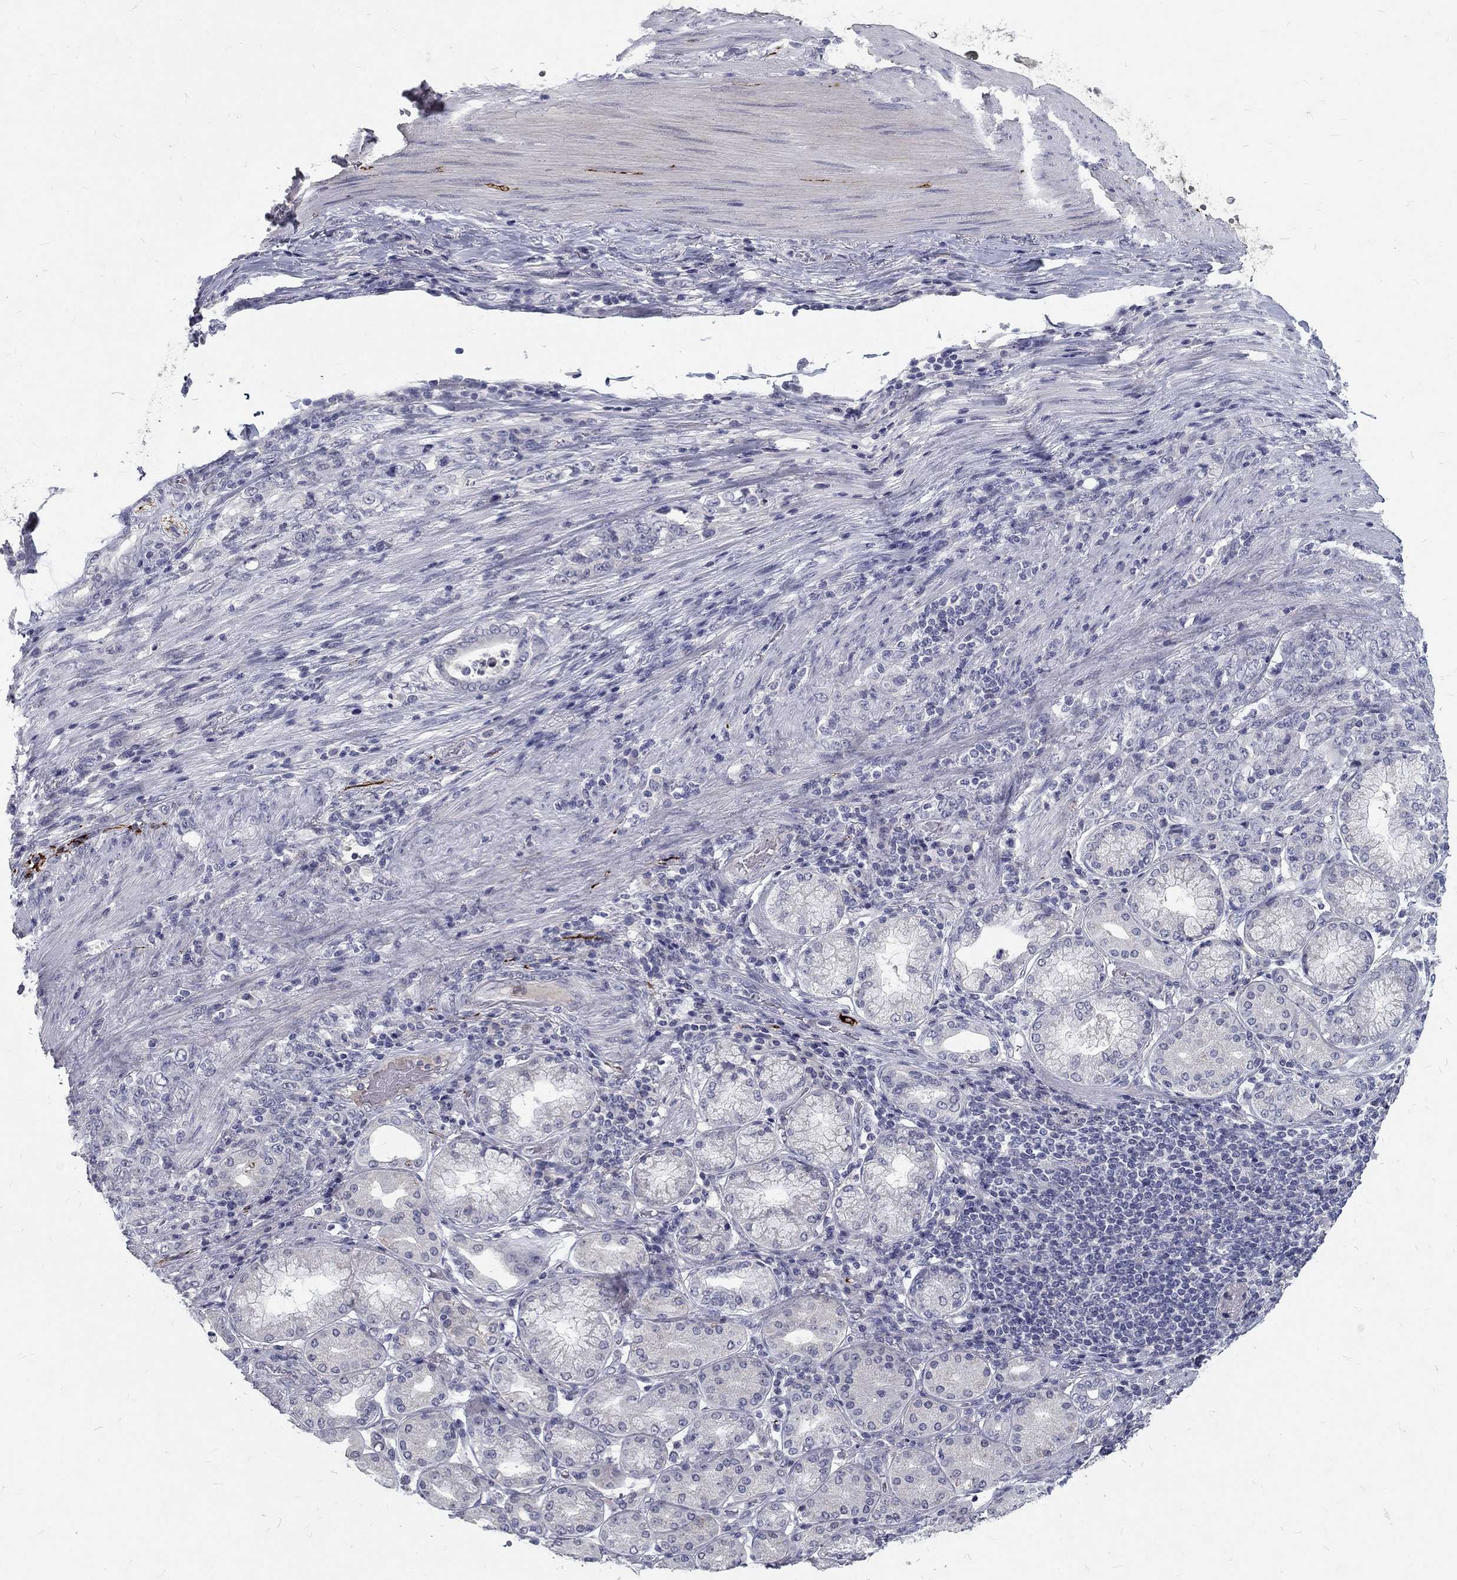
{"staining": {"intensity": "negative", "quantity": "none", "location": "none"}, "tissue": "stomach cancer", "cell_type": "Tumor cells", "image_type": "cancer", "snomed": [{"axis": "morphology", "description": "Normal tissue, NOS"}, {"axis": "morphology", "description": "Adenocarcinoma, NOS"}, {"axis": "topography", "description": "Stomach"}], "caption": "Immunohistochemistry of human stomach cancer (adenocarcinoma) reveals no expression in tumor cells.", "gene": "NOS1", "patient": {"sex": "female", "age": 79}}